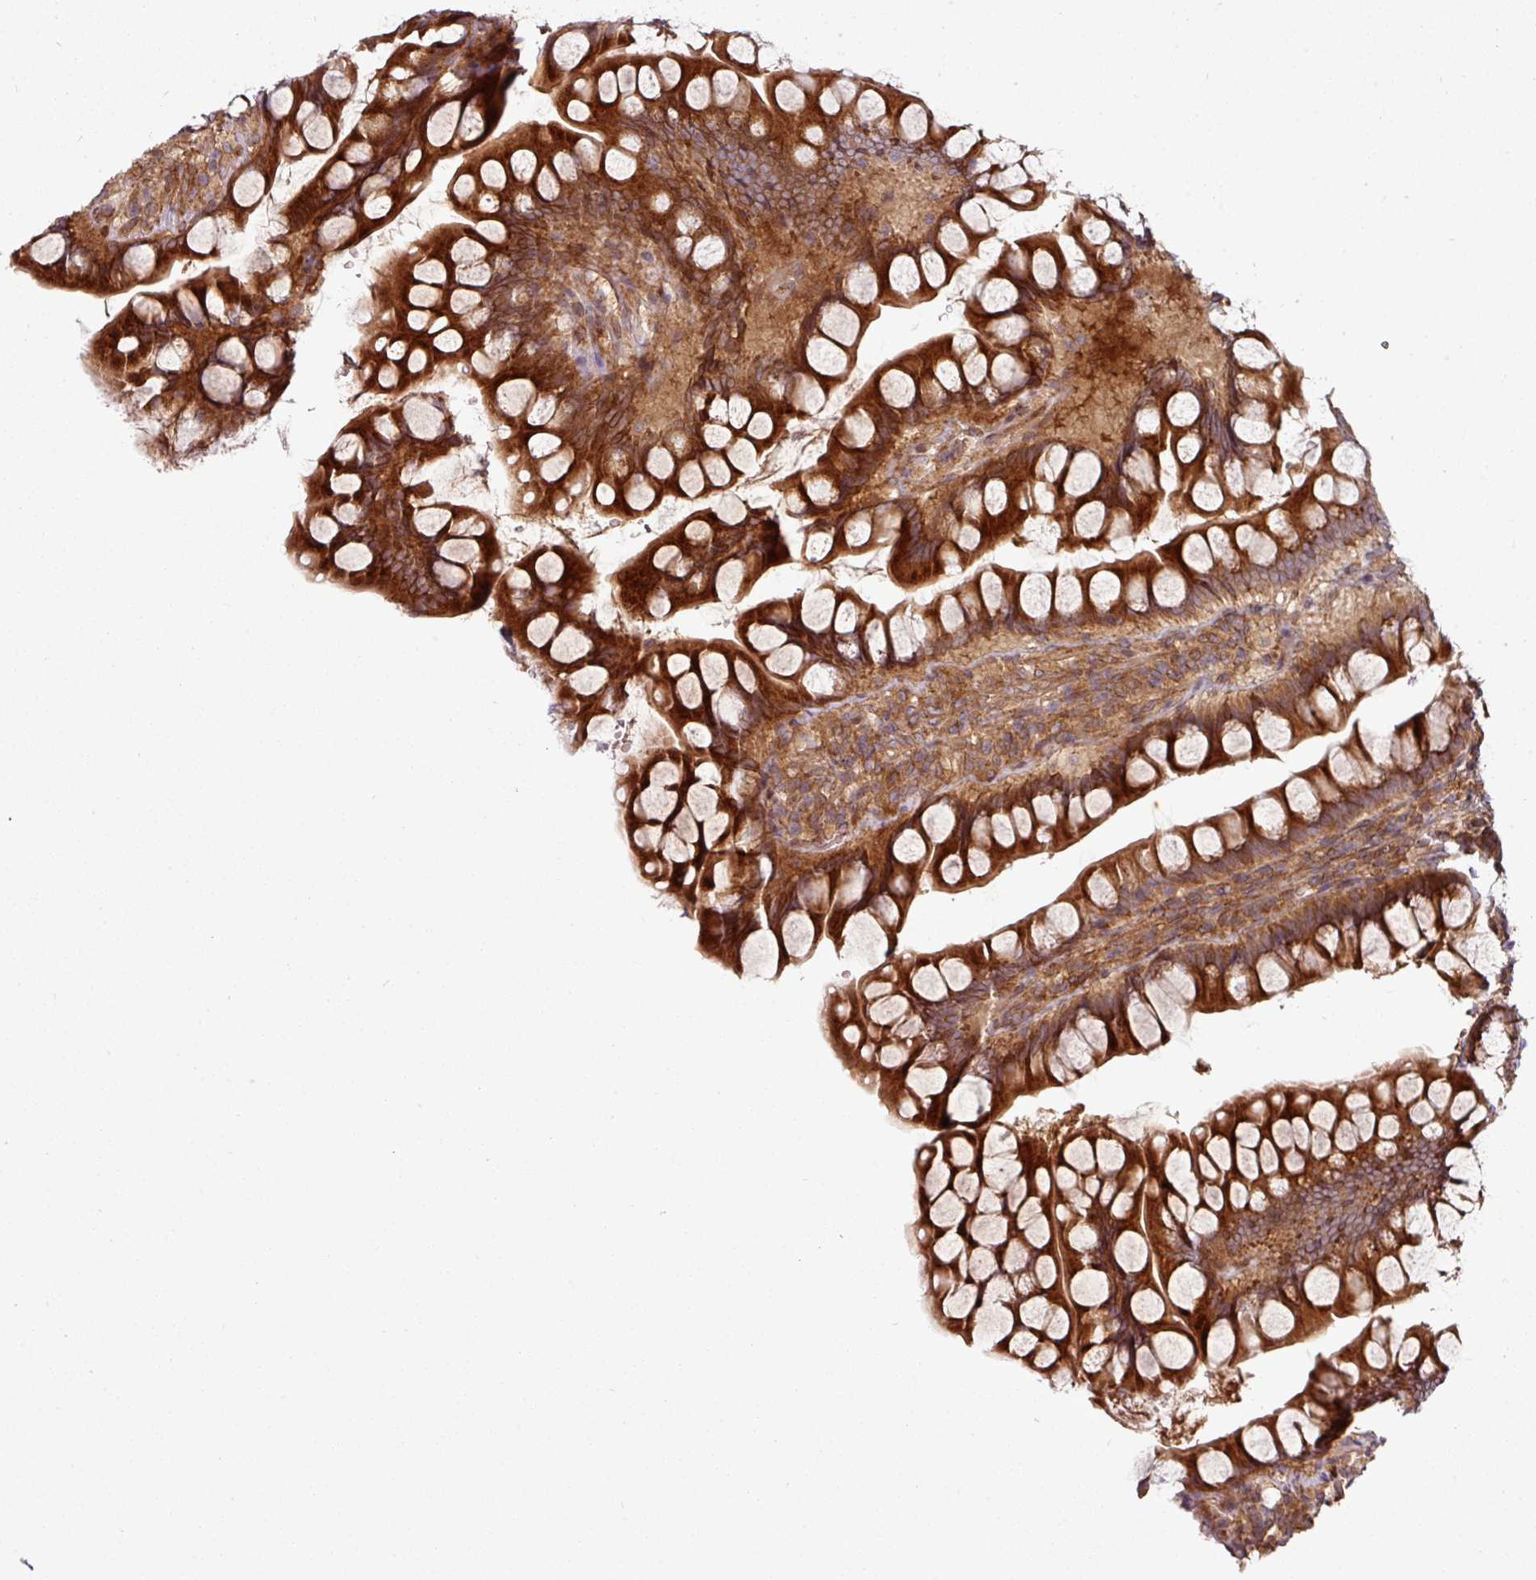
{"staining": {"intensity": "strong", "quantity": ">75%", "location": "cytoplasmic/membranous"}, "tissue": "small intestine", "cell_type": "Glandular cells", "image_type": "normal", "snomed": [{"axis": "morphology", "description": "Normal tissue, NOS"}, {"axis": "topography", "description": "Small intestine"}], "caption": "Immunohistochemistry histopathology image of unremarkable human small intestine stained for a protein (brown), which demonstrates high levels of strong cytoplasmic/membranous staining in approximately >75% of glandular cells.", "gene": "RAB5A", "patient": {"sex": "male", "age": 70}}